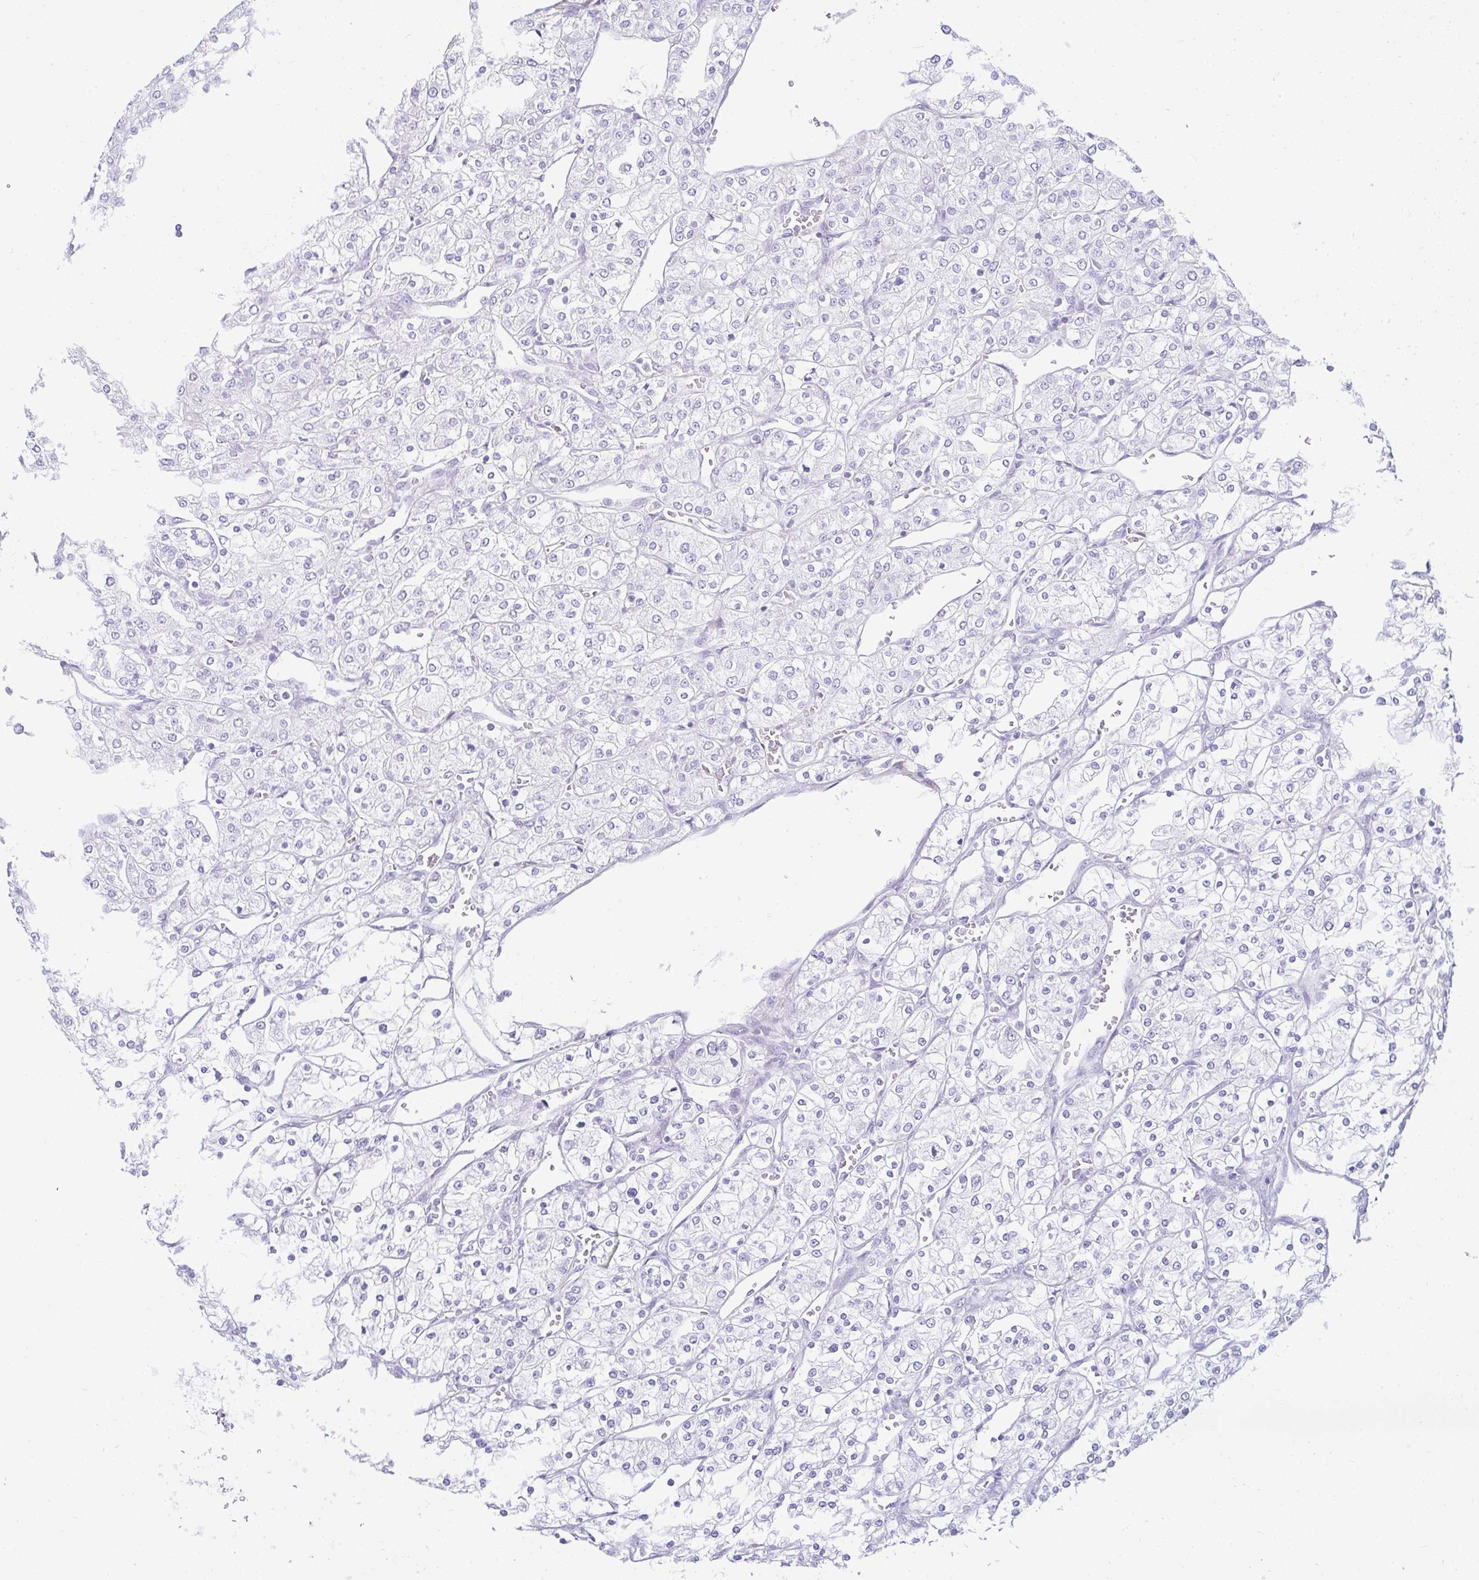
{"staining": {"intensity": "negative", "quantity": "none", "location": "none"}, "tissue": "renal cancer", "cell_type": "Tumor cells", "image_type": "cancer", "snomed": [{"axis": "morphology", "description": "Adenocarcinoma, NOS"}, {"axis": "topography", "description": "Kidney"}], "caption": "Renal cancer (adenocarcinoma) stained for a protein using IHC displays no expression tumor cells.", "gene": "CDRT15", "patient": {"sex": "male", "age": 80}}